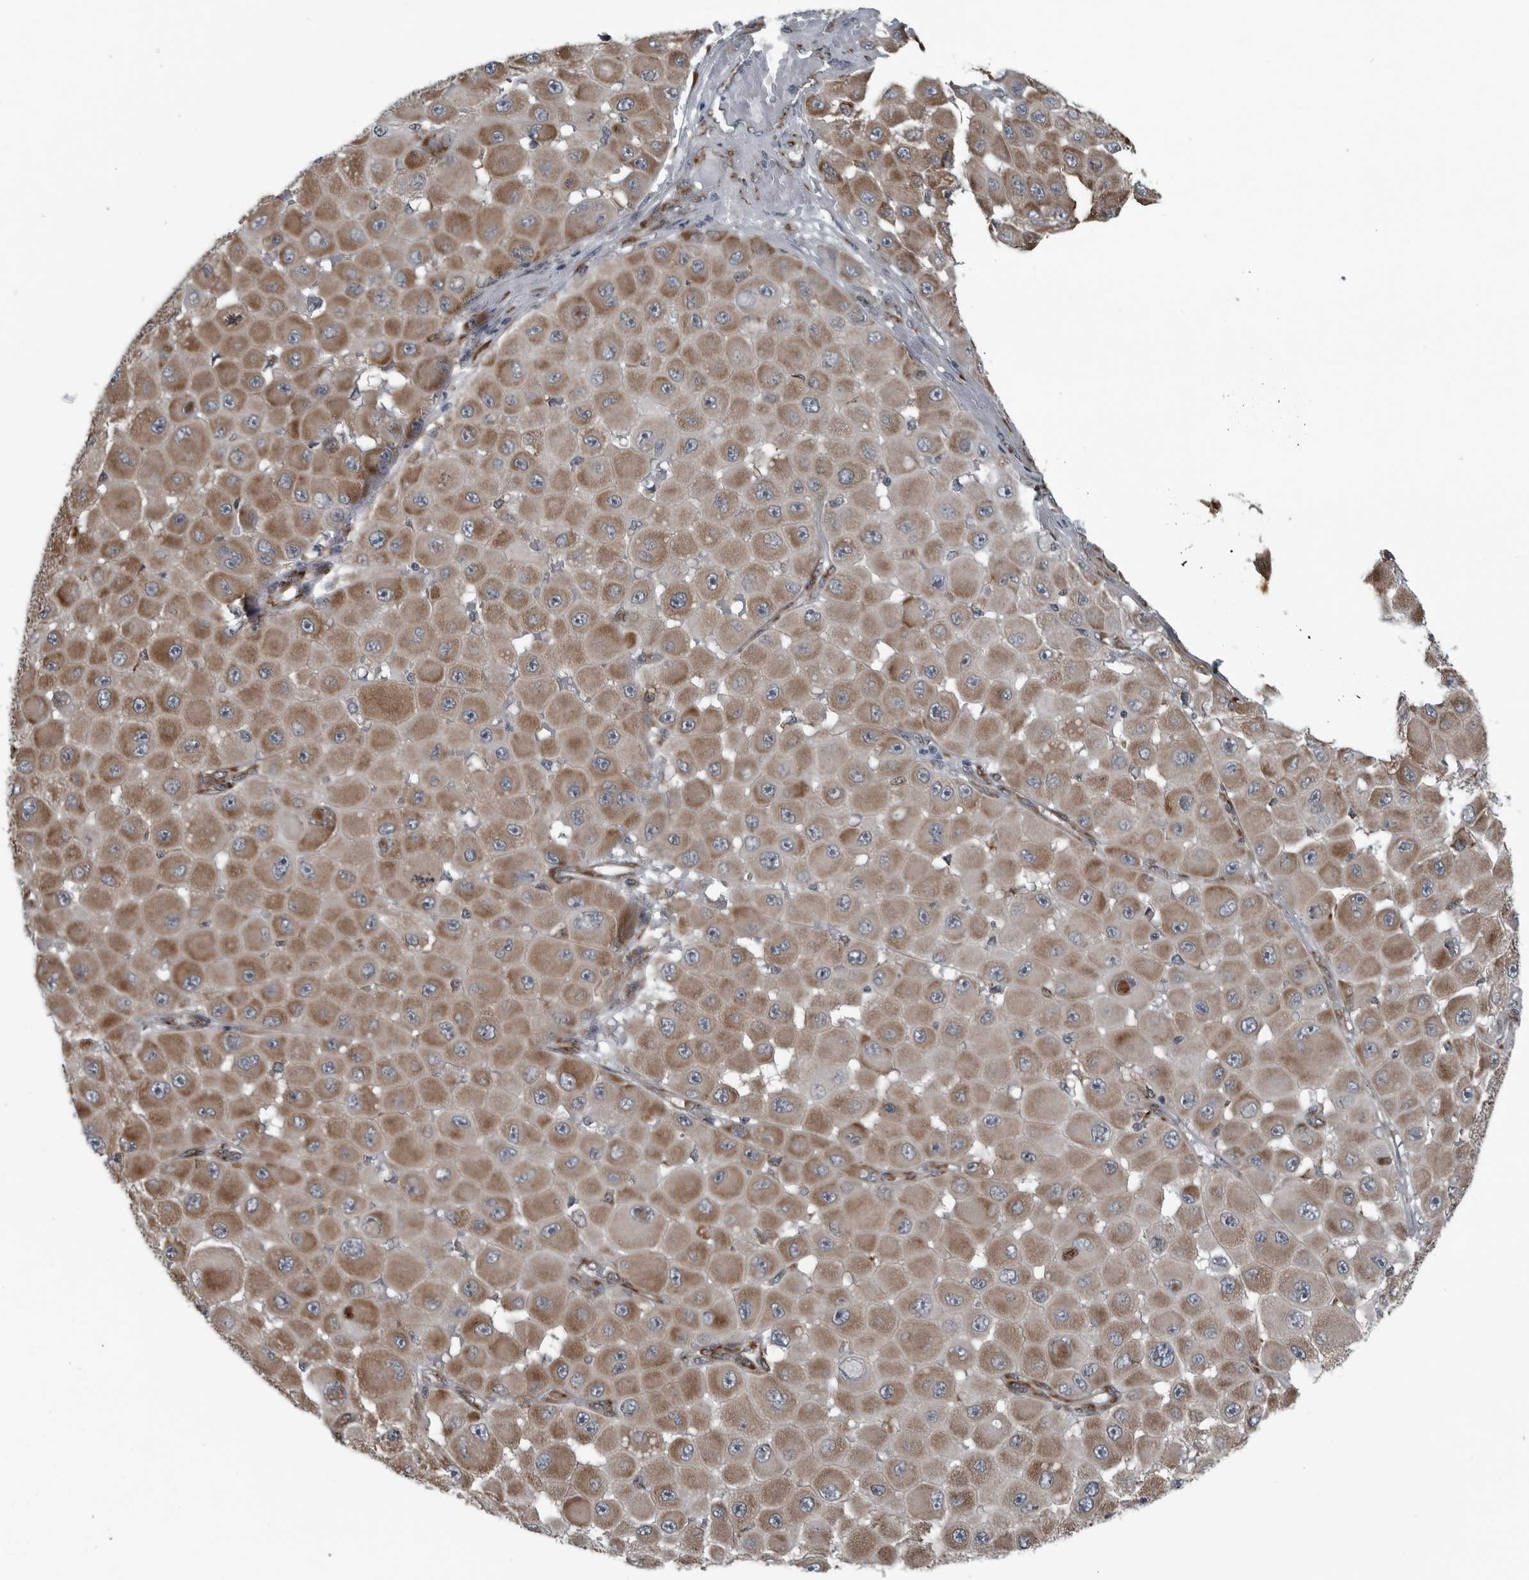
{"staining": {"intensity": "moderate", "quantity": ">75%", "location": "cytoplasmic/membranous"}, "tissue": "melanoma", "cell_type": "Tumor cells", "image_type": "cancer", "snomed": [{"axis": "morphology", "description": "Malignant melanoma, NOS"}, {"axis": "topography", "description": "Skin"}], "caption": "Protein staining of malignant melanoma tissue exhibits moderate cytoplasmic/membranous expression in about >75% of tumor cells.", "gene": "CEP85", "patient": {"sex": "female", "age": 81}}